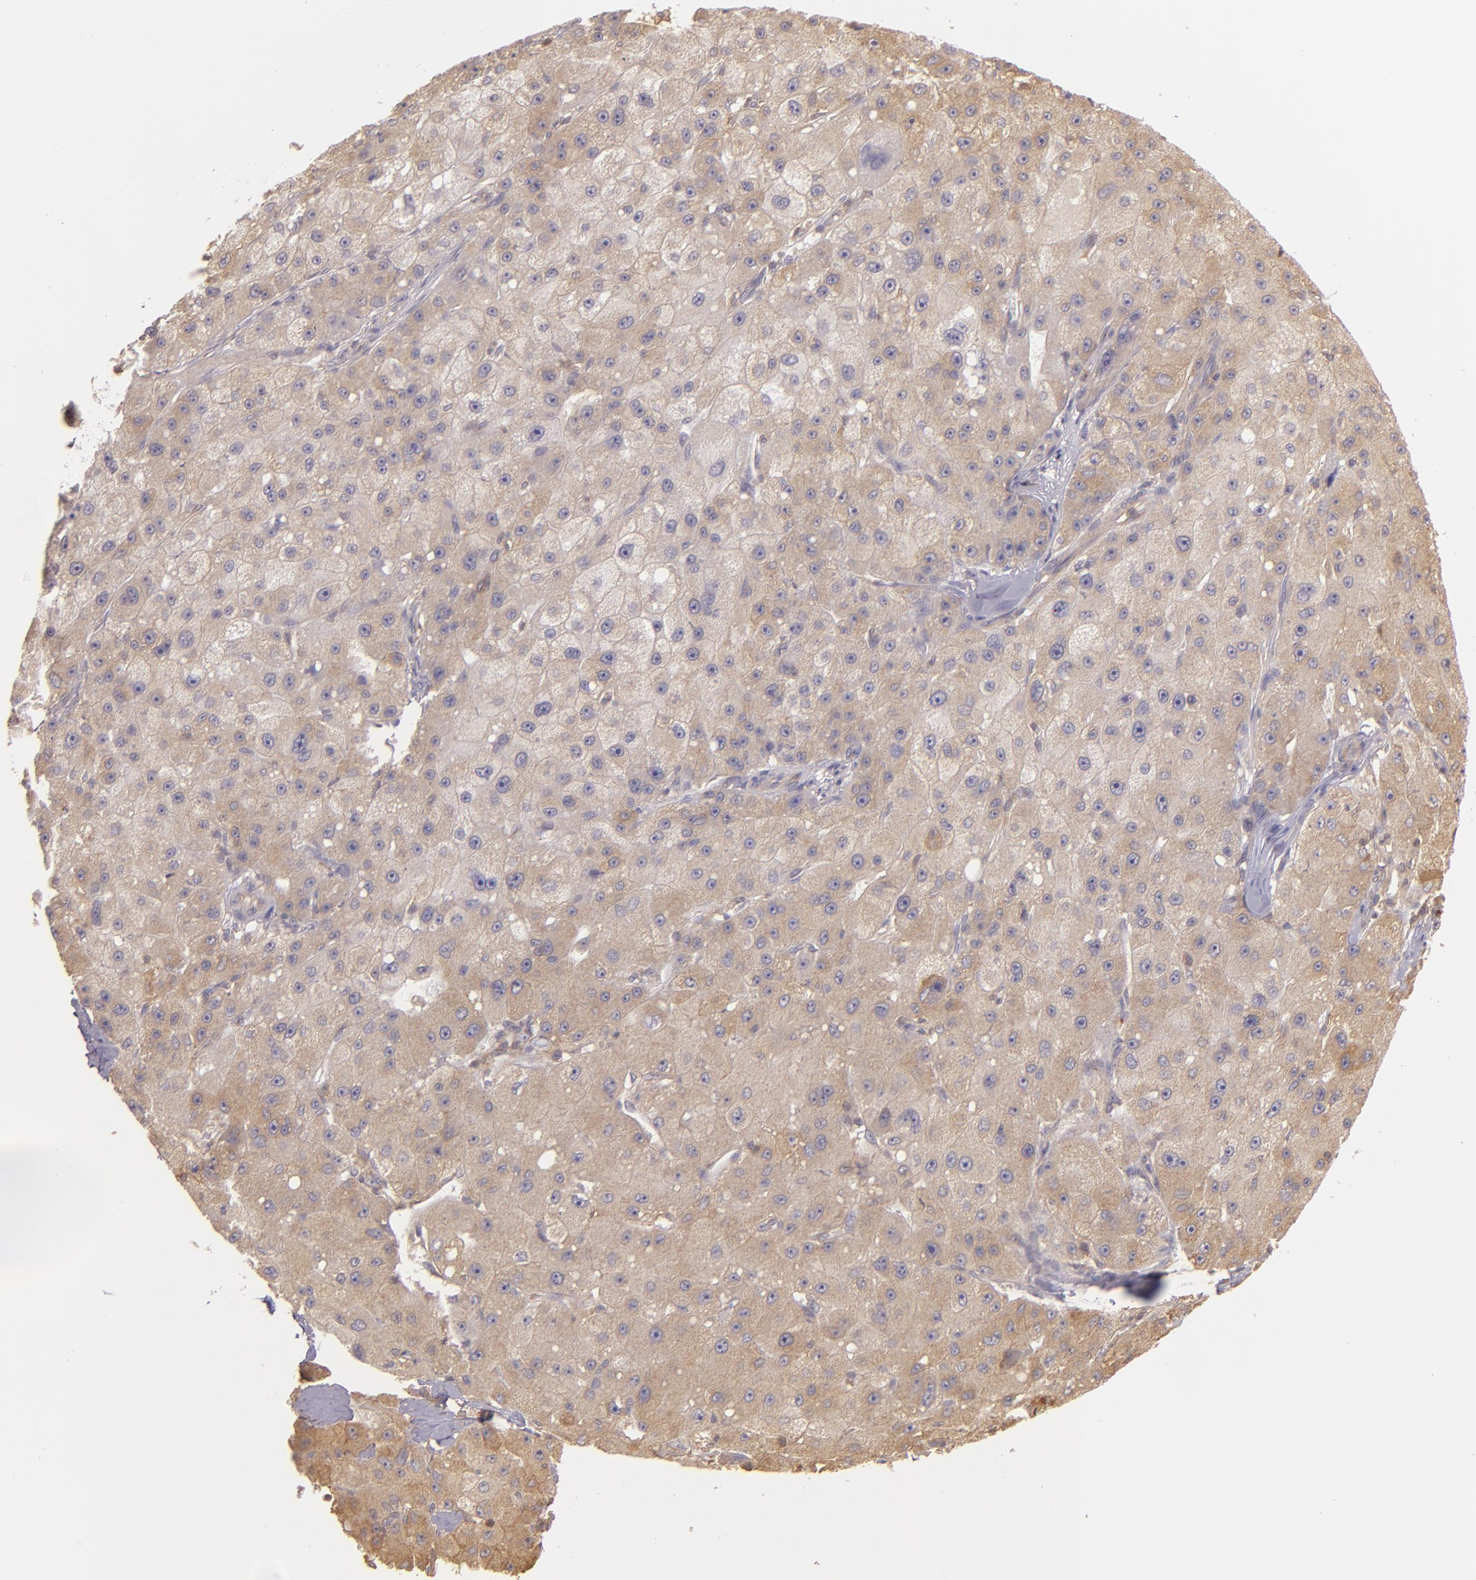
{"staining": {"intensity": "moderate", "quantity": ">75%", "location": "cytoplasmic/membranous"}, "tissue": "liver cancer", "cell_type": "Tumor cells", "image_type": "cancer", "snomed": [{"axis": "morphology", "description": "Carcinoma, Hepatocellular, NOS"}, {"axis": "topography", "description": "Liver"}], "caption": "Brown immunohistochemical staining in liver cancer reveals moderate cytoplasmic/membranous staining in approximately >75% of tumor cells.", "gene": "ECE1", "patient": {"sex": "male", "age": 80}}